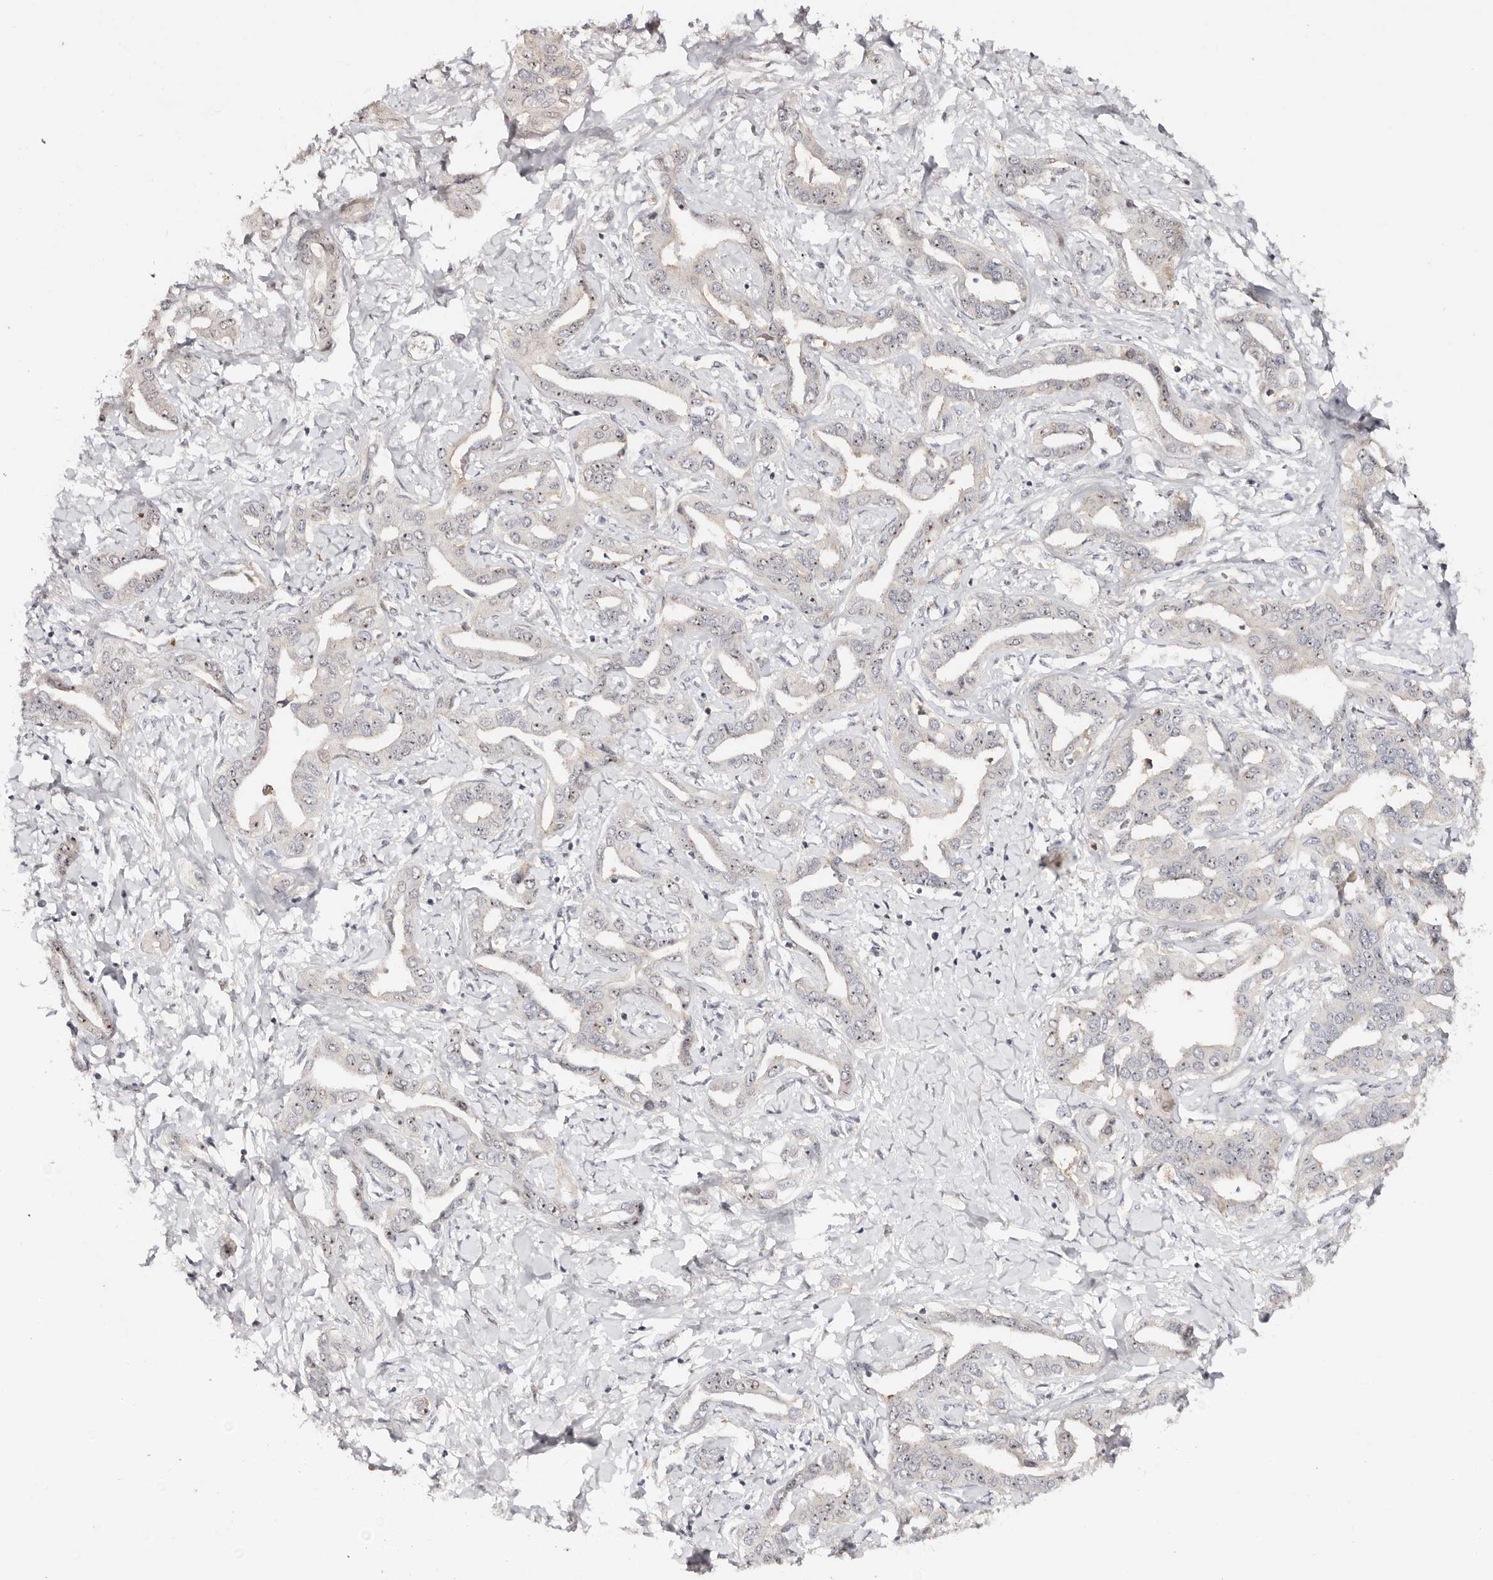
{"staining": {"intensity": "negative", "quantity": "none", "location": "none"}, "tissue": "liver cancer", "cell_type": "Tumor cells", "image_type": "cancer", "snomed": [{"axis": "morphology", "description": "Cholangiocarcinoma"}, {"axis": "topography", "description": "Liver"}], "caption": "Liver cancer (cholangiocarcinoma) stained for a protein using IHC reveals no staining tumor cells.", "gene": "ODF2L", "patient": {"sex": "male", "age": 59}}